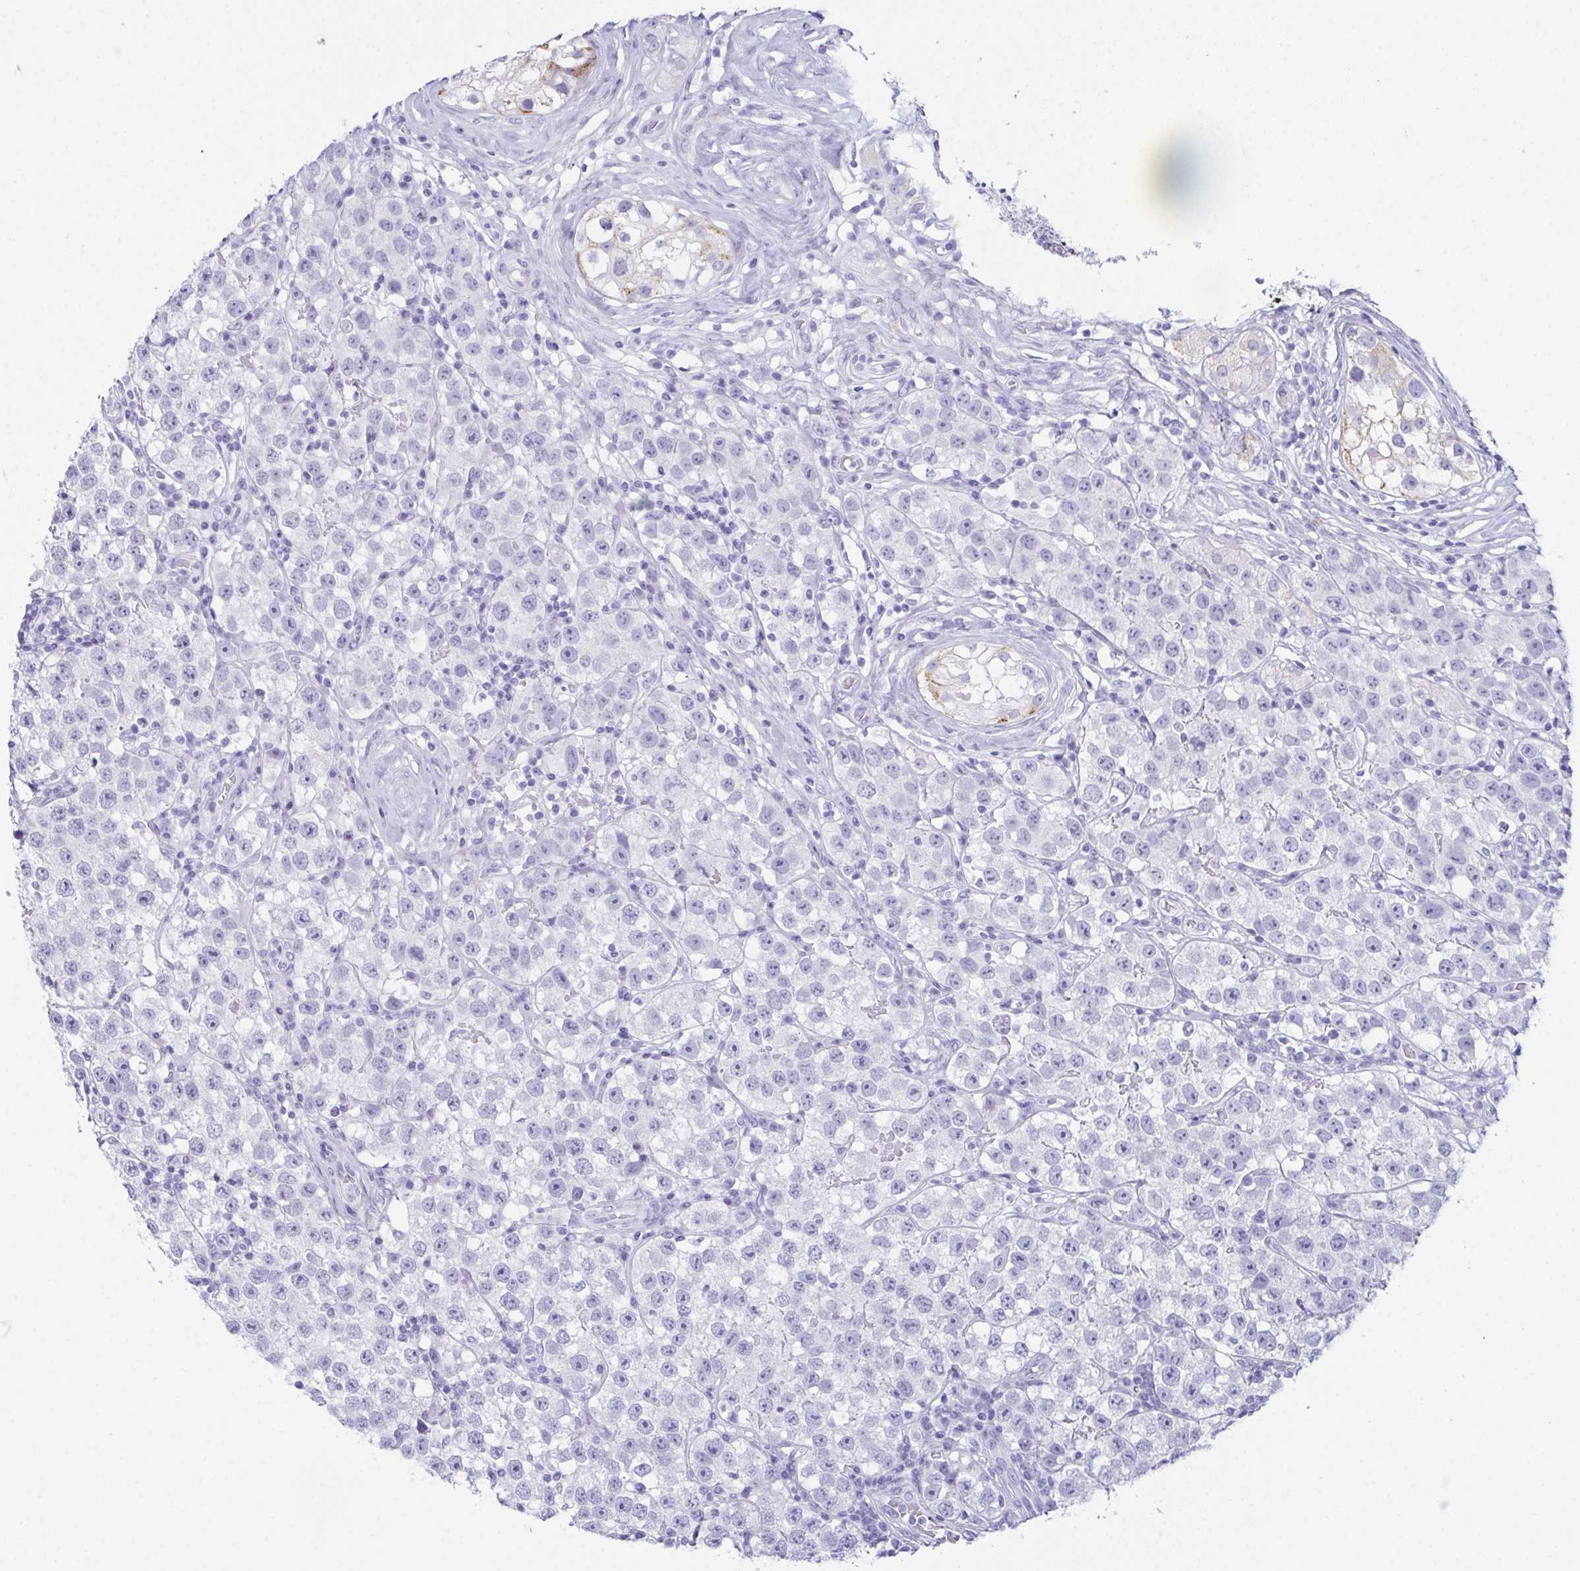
{"staining": {"intensity": "negative", "quantity": "none", "location": "none"}, "tissue": "testis cancer", "cell_type": "Tumor cells", "image_type": "cancer", "snomed": [{"axis": "morphology", "description": "Seminoma, NOS"}, {"axis": "topography", "description": "Testis"}], "caption": "IHC histopathology image of human testis seminoma stained for a protein (brown), which displays no expression in tumor cells.", "gene": "TEX19", "patient": {"sex": "male", "age": 34}}